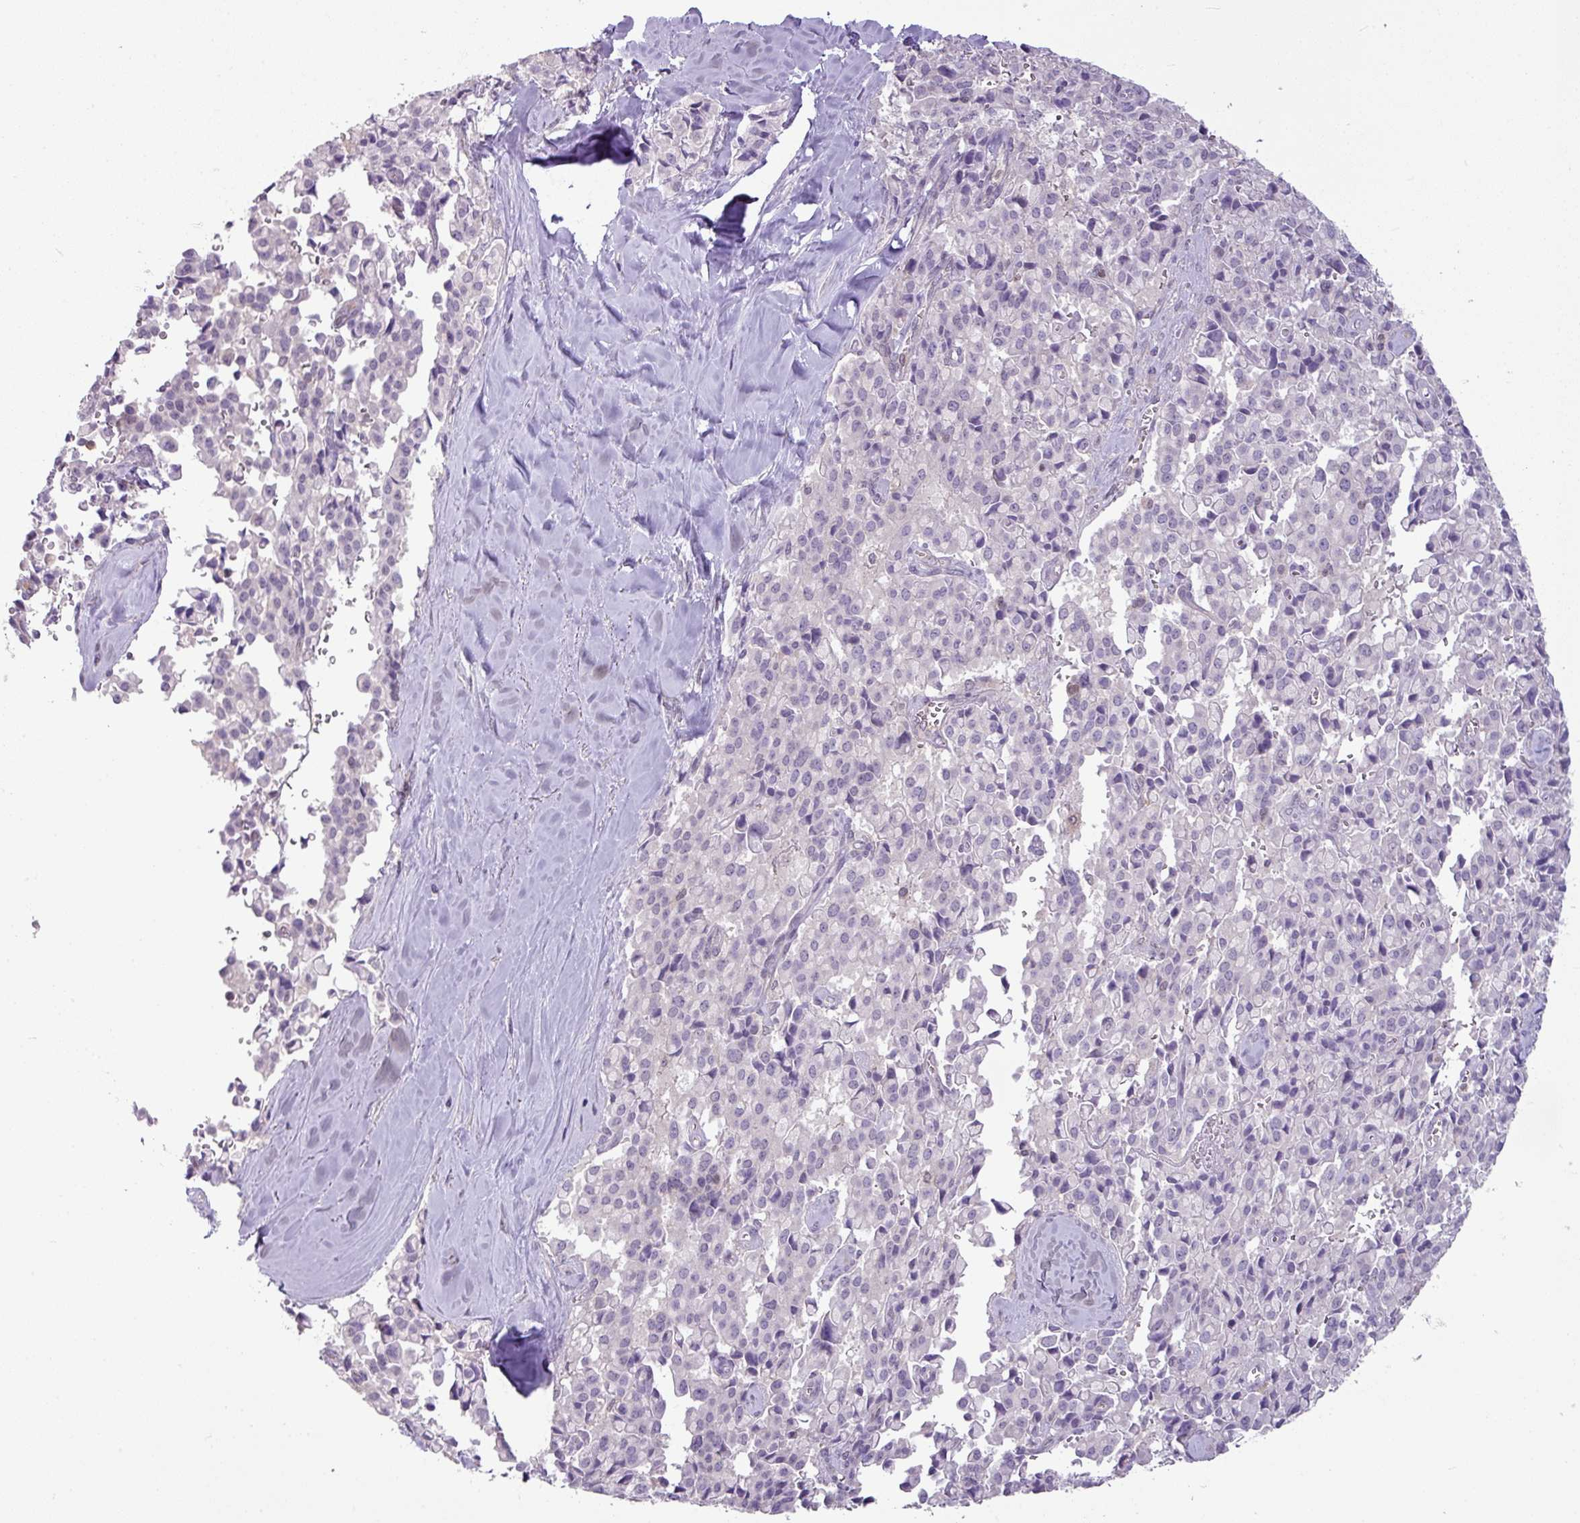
{"staining": {"intensity": "negative", "quantity": "none", "location": "none"}, "tissue": "pancreatic cancer", "cell_type": "Tumor cells", "image_type": "cancer", "snomed": [{"axis": "morphology", "description": "Adenocarcinoma, NOS"}, {"axis": "topography", "description": "Pancreas"}], "caption": "Immunohistochemical staining of pancreatic adenocarcinoma exhibits no significant staining in tumor cells.", "gene": "TTLL12", "patient": {"sex": "male", "age": 65}}